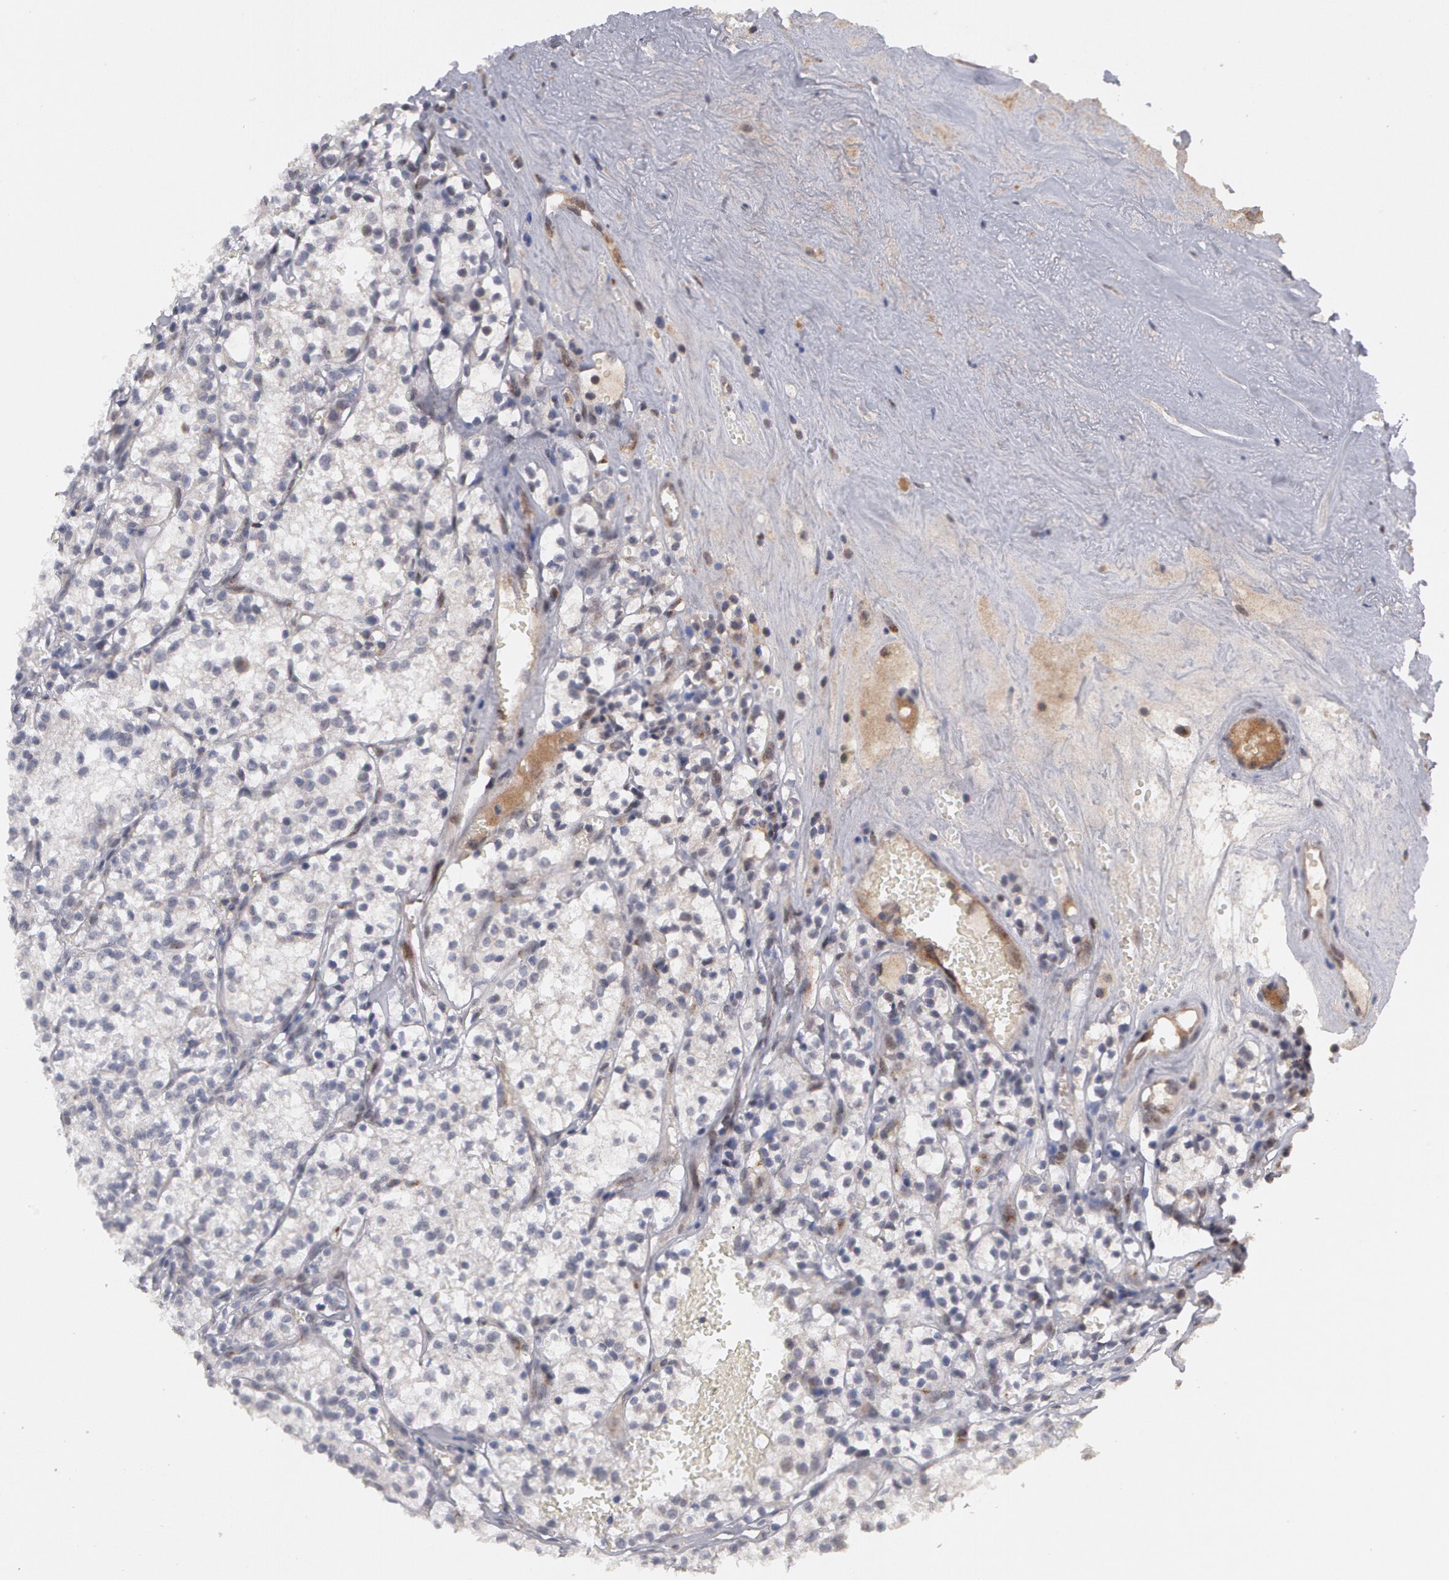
{"staining": {"intensity": "negative", "quantity": "none", "location": "none"}, "tissue": "renal cancer", "cell_type": "Tumor cells", "image_type": "cancer", "snomed": [{"axis": "morphology", "description": "Adenocarcinoma, NOS"}, {"axis": "topography", "description": "Kidney"}], "caption": "High magnification brightfield microscopy of renal cancer stained with DAB (3,3'-diaminobenzidine) (brown) and counterstained with hematoxylin (blue): tumor cells show no significant staining.", "gene": "STX5", "patient": {"sex": "male", "age": 61}}